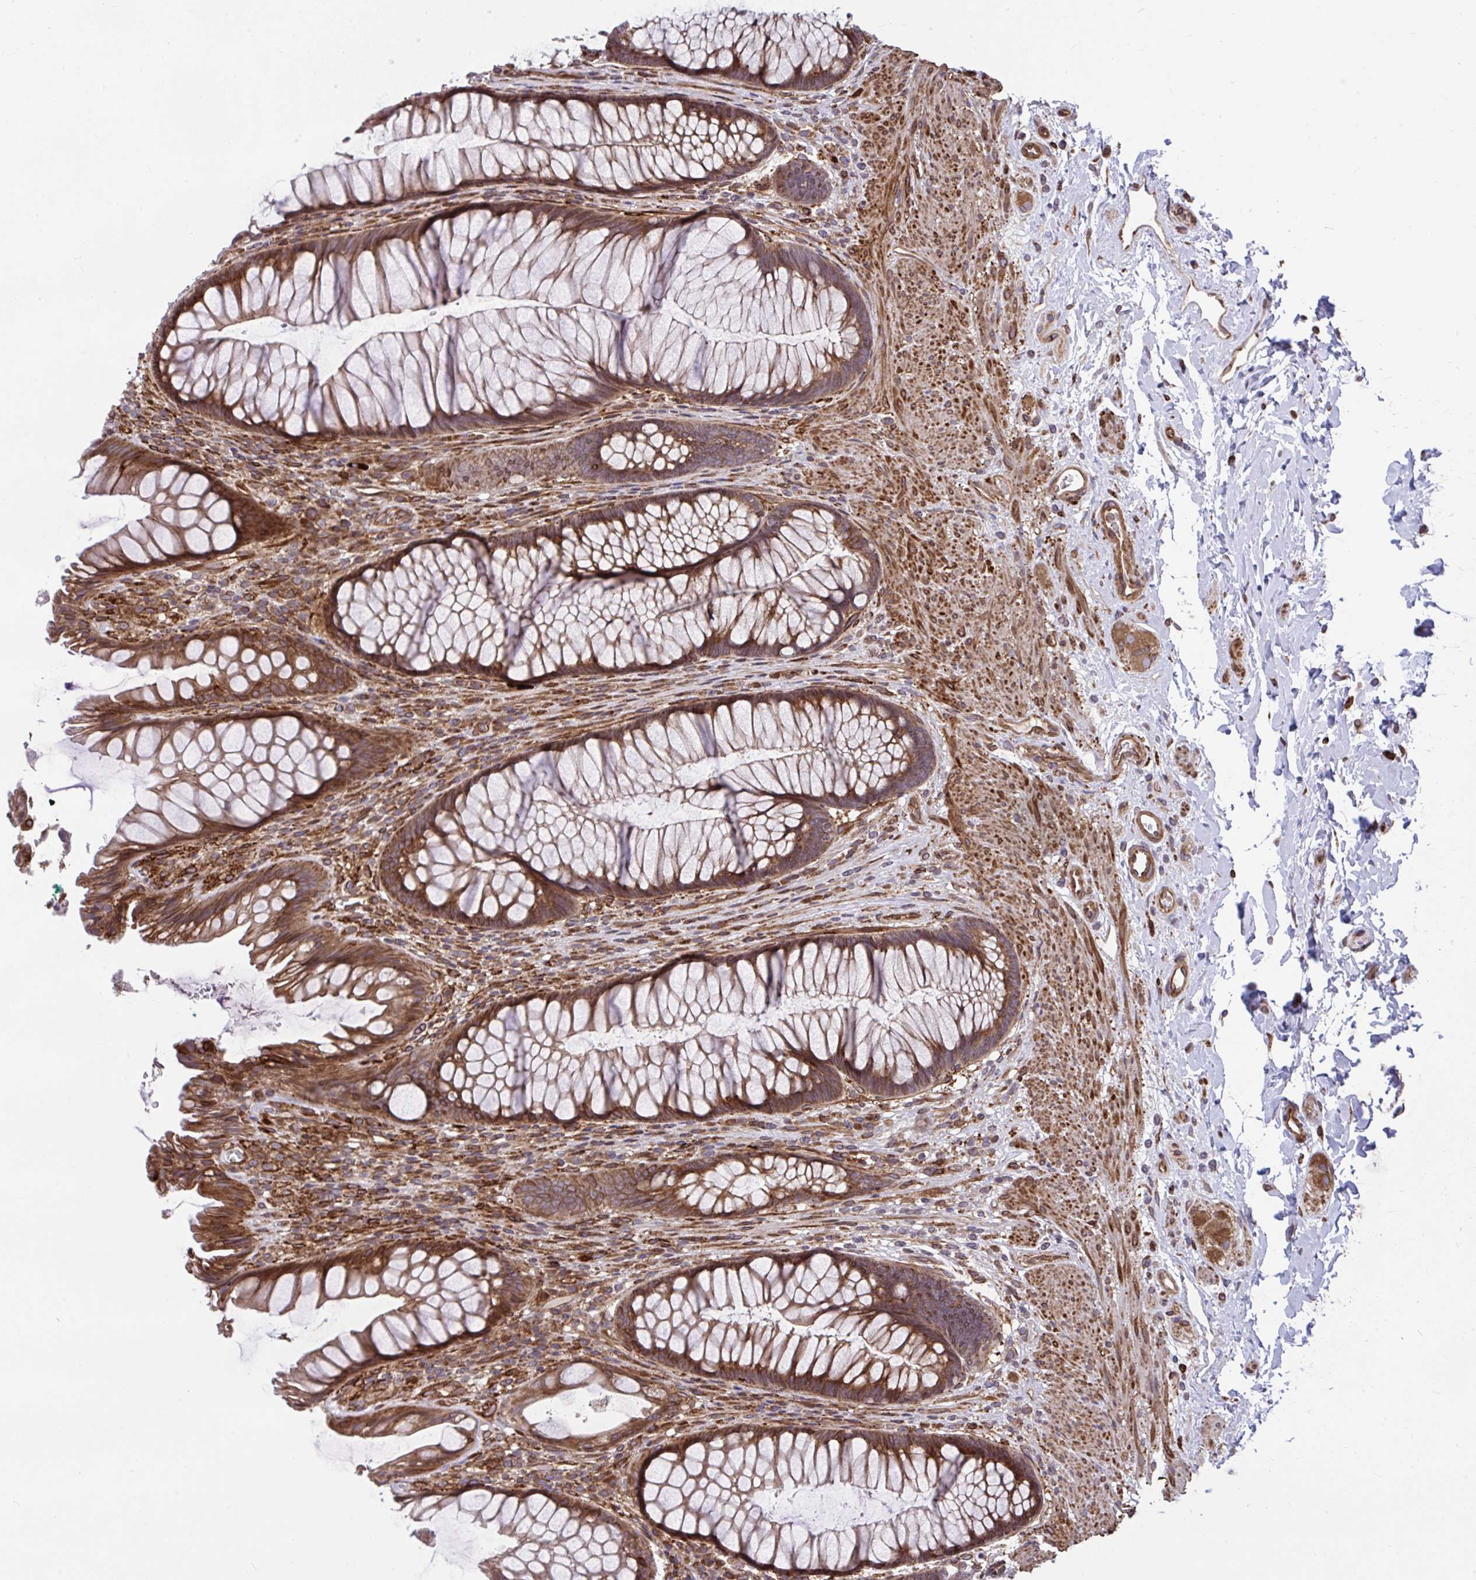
{"staining": {"intensity": "strong", "quantity": ">75%", "location": "cytoplasmic/membranous"}, "tissue": "rectum", "cell_type": "Glandular cells", "image_type": "normal", "snomed": [{"axis": "morphology", "description": "Normal tissue, NOS"}, {"axis": "topography", "description": "Rectum"}], "caption": "Protein staining shows strong cytoplasmic/membranous expression in approximately >75% of glandular cells in unremarkable rectum.", "gene": "STIM2", "patient": {"sex": "male", "age": 53}}